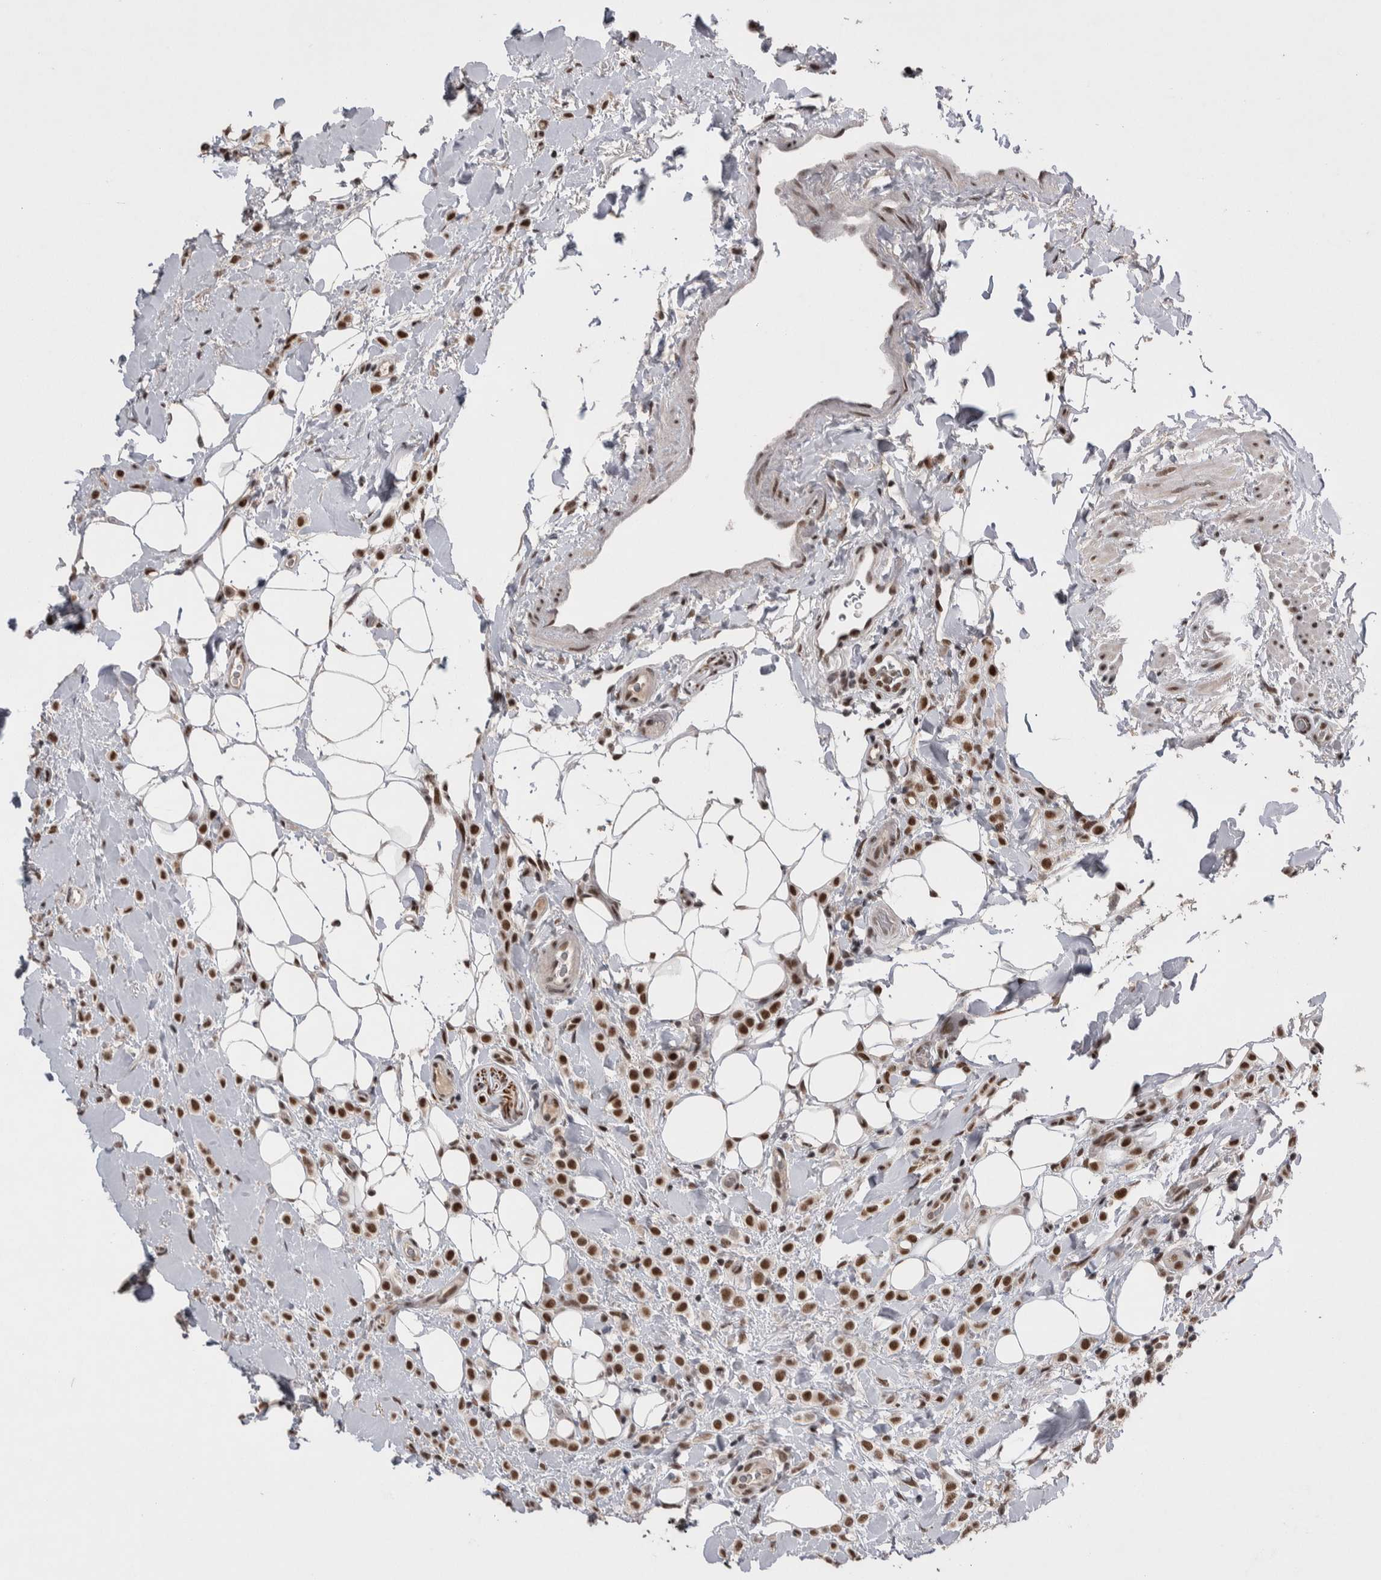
{"staining": {"intensity": "strong", "quantity": ">75%", "location": "nuclear"}, "tissue": "breast cancer", "cell_type": "Tumor cells", "image_type": "cancer", "snomed": [{"axis": "morphology", "description": "Normal tissue, NOS"}, {"axis": "morphology", "description": "Lobular carcinoma"}, {"axis": "topography", "description": "Breast"}], "caption": "The micrograph shows a brown stain indicating the presence of a protein in the nuclear of tumor cells in lobular carcinoma (breast). Using DAB (brown) and hematoxylin (blue) stains, captured at high magnification using brightfield microscopy.", "gene": "DMTF1", "patient": {"sex": "female", "age": 50}}